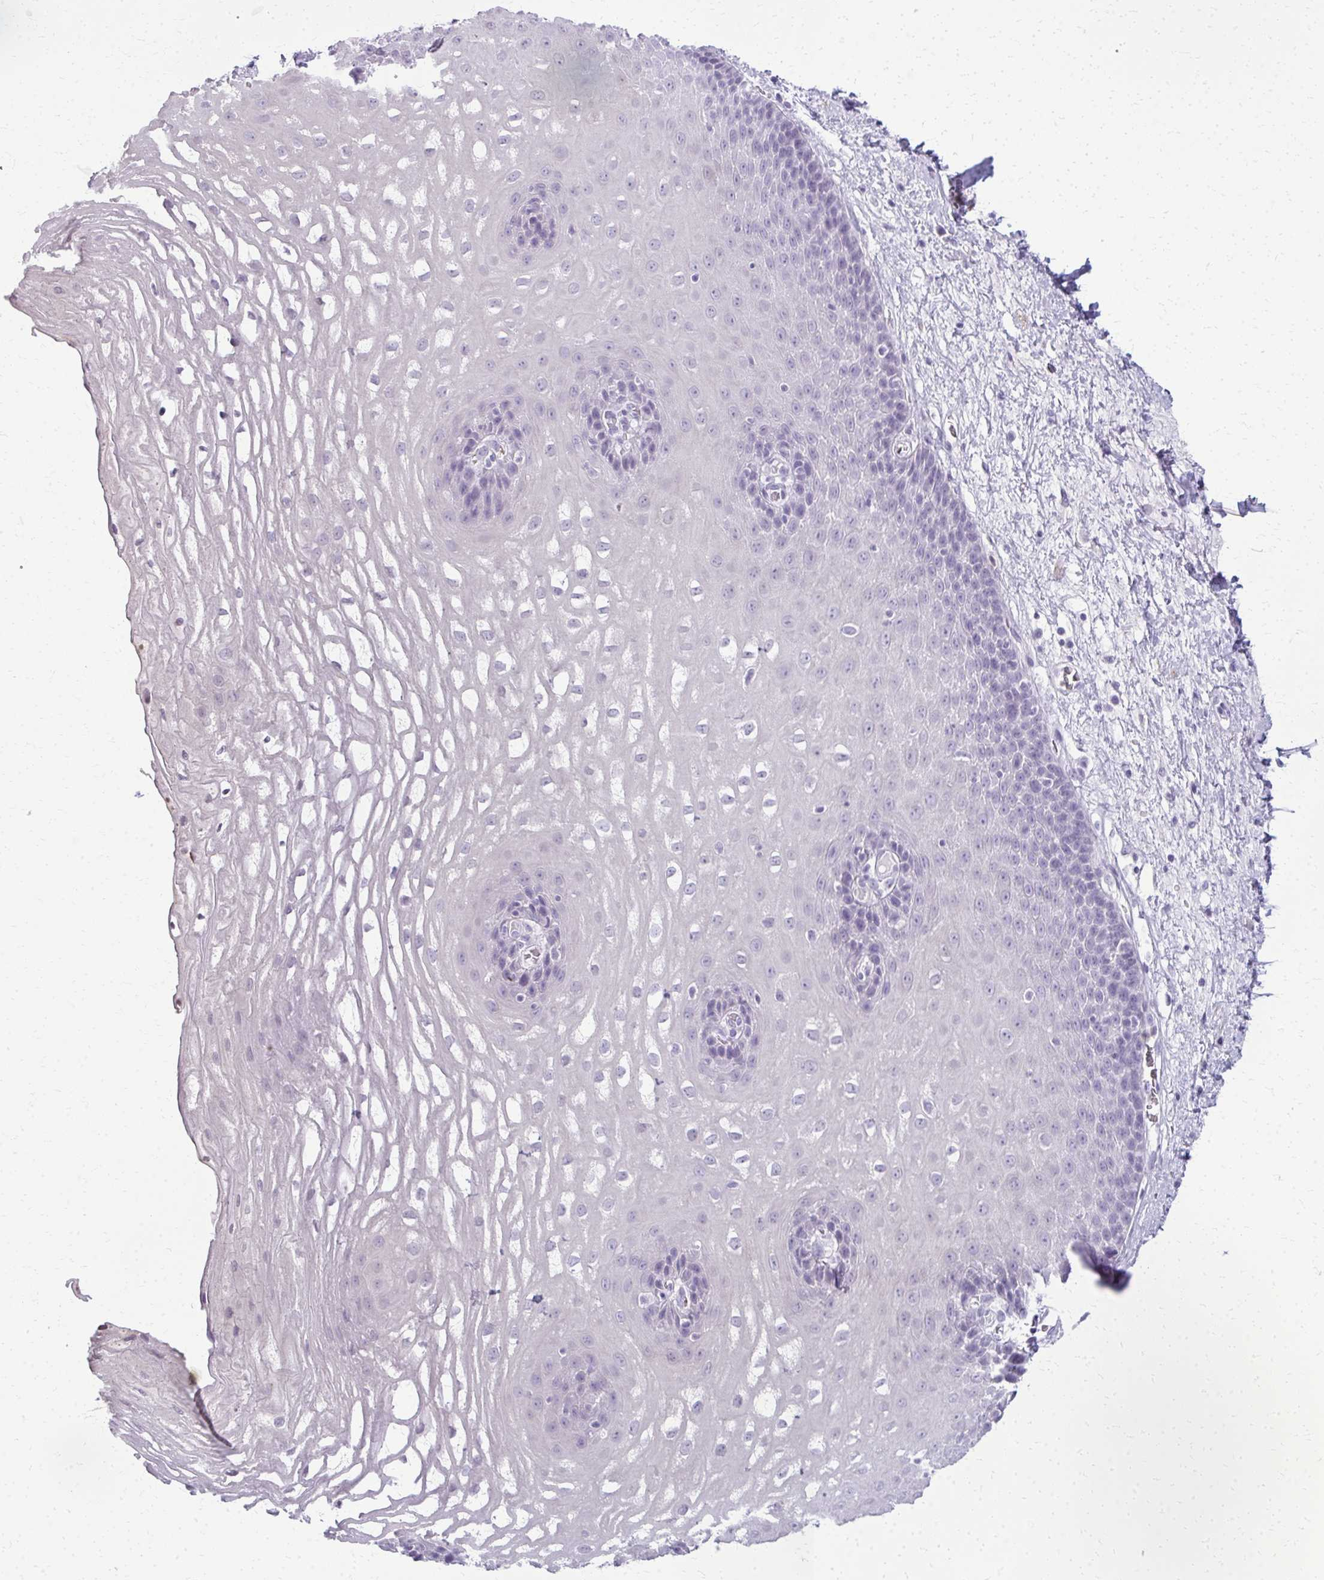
{"staining": {"intensity": "negative", "quantity": "none", "location": "none"}, "tissue": "esophagus", "cell_type": "Squamous epithelial cells", "image_type": "normal", "snomed": [{"axis": "morphology", "description": "Normal tissue, NOS"}, {"axis": "topography", "description": "Esophagus"}], "caption": "Unremarkable esophagus was stained to show a protein in brown. There is no significant positivity in squamous epithelial cells. (DAB immunohistochemistry (IHC), high magnification).", "gene": "CA3", "patient": {"sex": "male", "age": 62}}